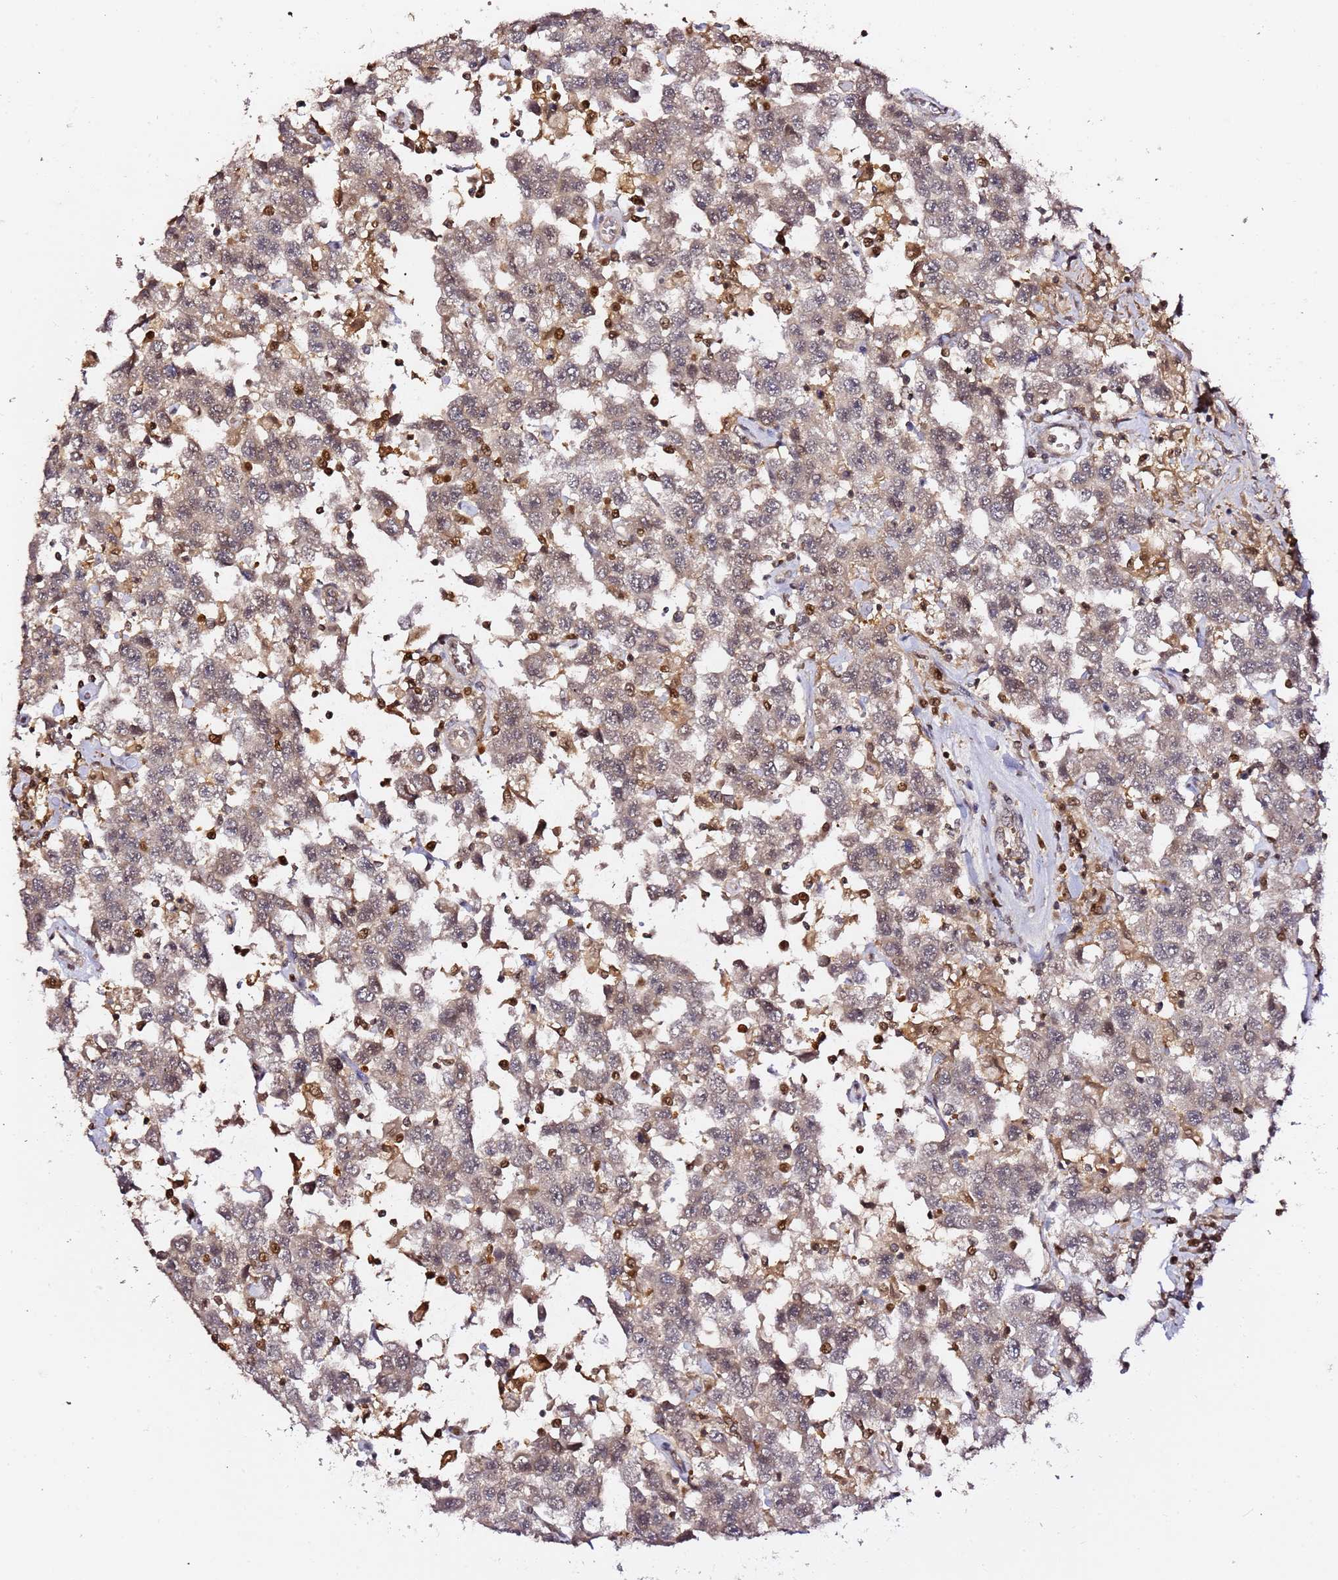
{"staining": {"intensity": "weak", "quantity": ">75%", "location": "cytoplasmic/membranous,nuclear"}, "tissue": "testis cancer", "cell_type": "Tumor cells", "image_type": "cancer", "snomed": [{"axis": "morphology", "description": "Seminoma, NOS"}, {"axis": "topography", "description": "Testis"}], "caption": "This is an image of immunohistochemistry staining of testis seminoma, which shows weak staining in the cytoplasmic/membranous and nuclear of tumor cells.", "gene": "OR5V1", "patient": {"sex": "male", "age": 41}}